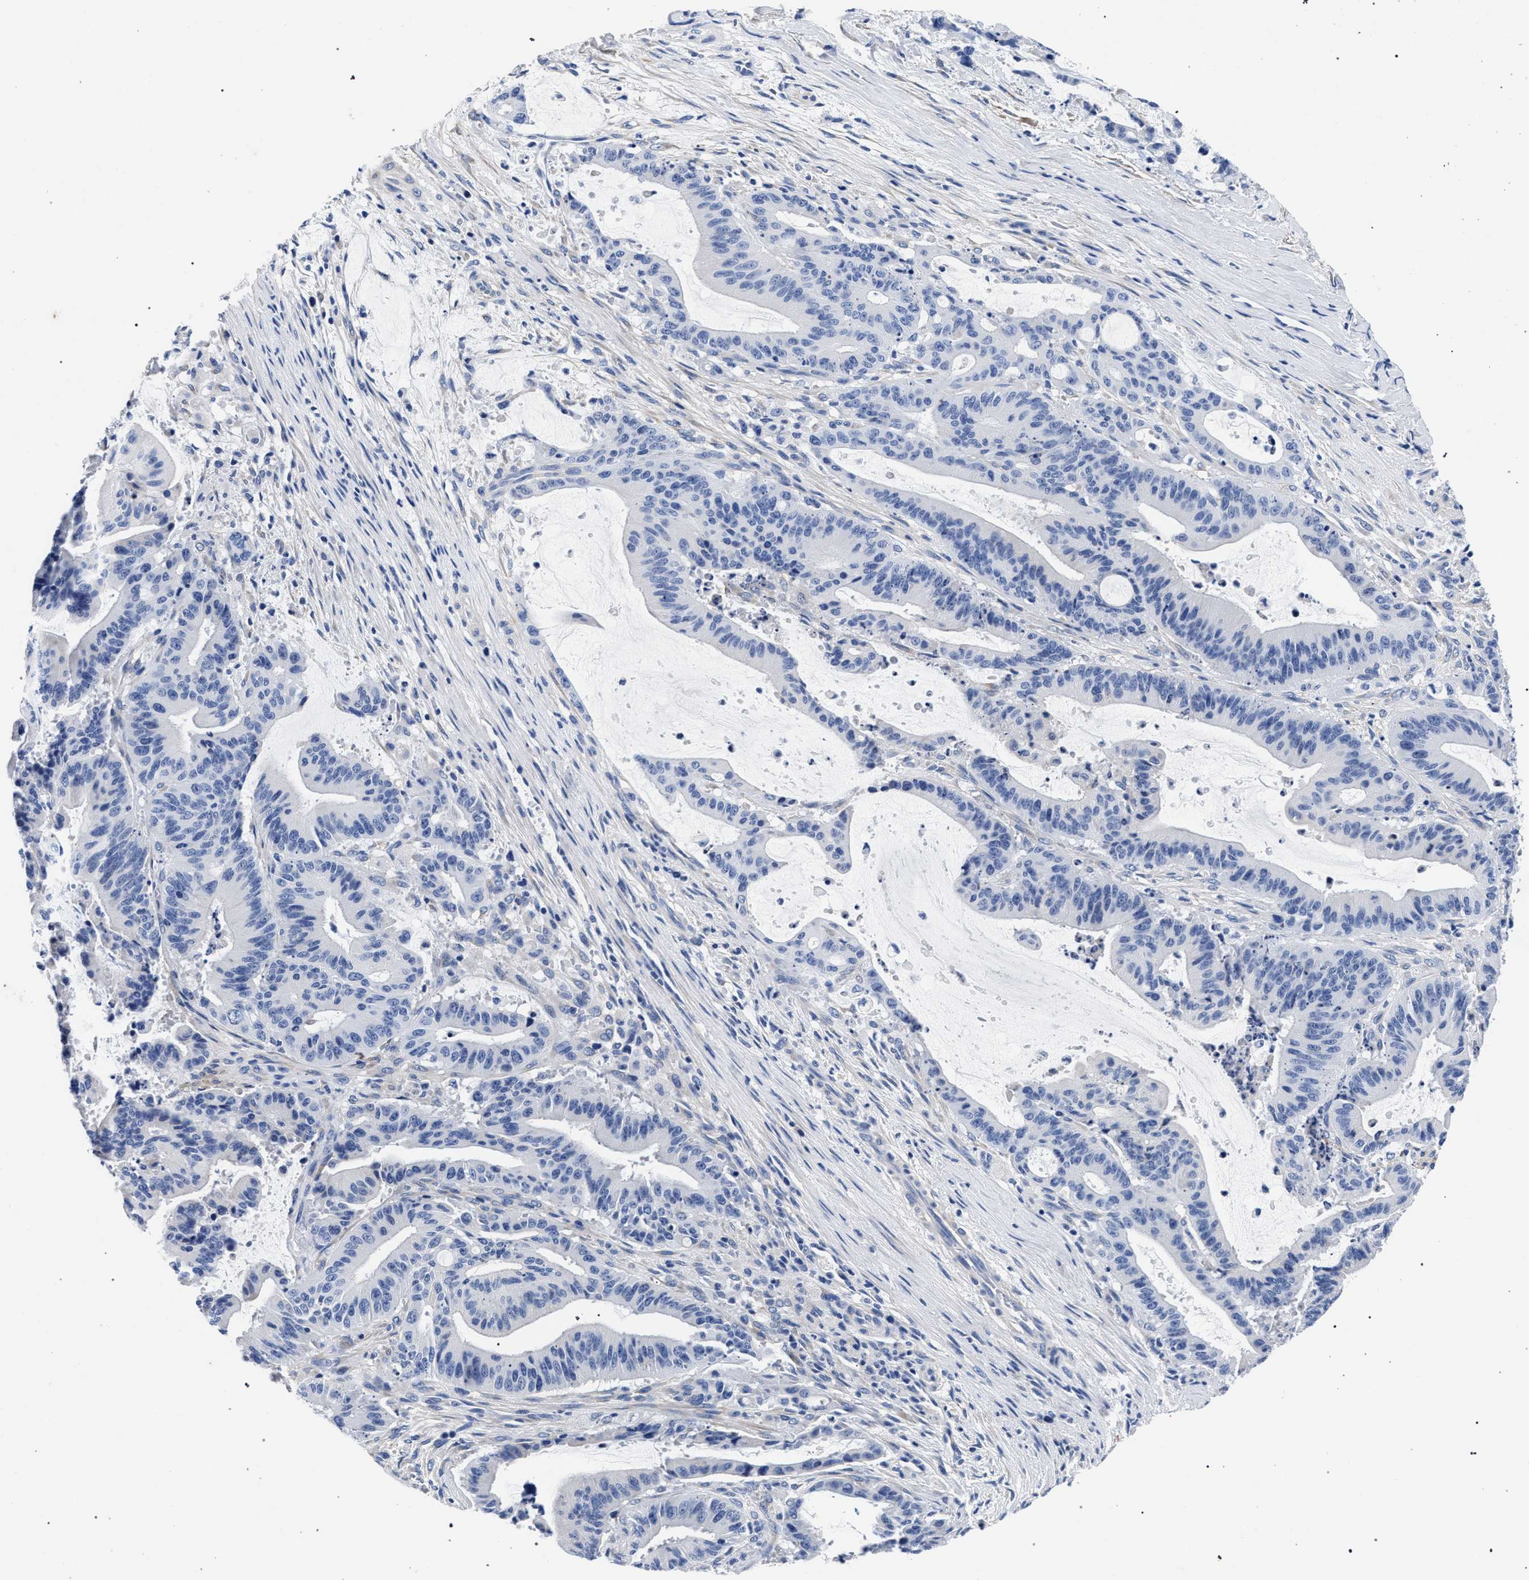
{"staining": {"intensity": "negative", "quantity": "none", "location": "none"}, "tissue": "liver cancer", "cell_type": "Tumor cells", "image_type": "cancer", "snomed": [{"axis": "morphology", "description": "Normal tissue, NOS"}, {"axis": "morphology", "description": "Cholangiocarcinoma"}, {"axis": "topography", "description": "Liver"}, {"axis": "topography", "description": "Peripheral nerve tissue"}], "caption": "Tumor cells are negative for protein expression in human cholangiocarcinoma (liver).", "gene": "AKAP4", "patient": {"sex": "female", "age": 73}}